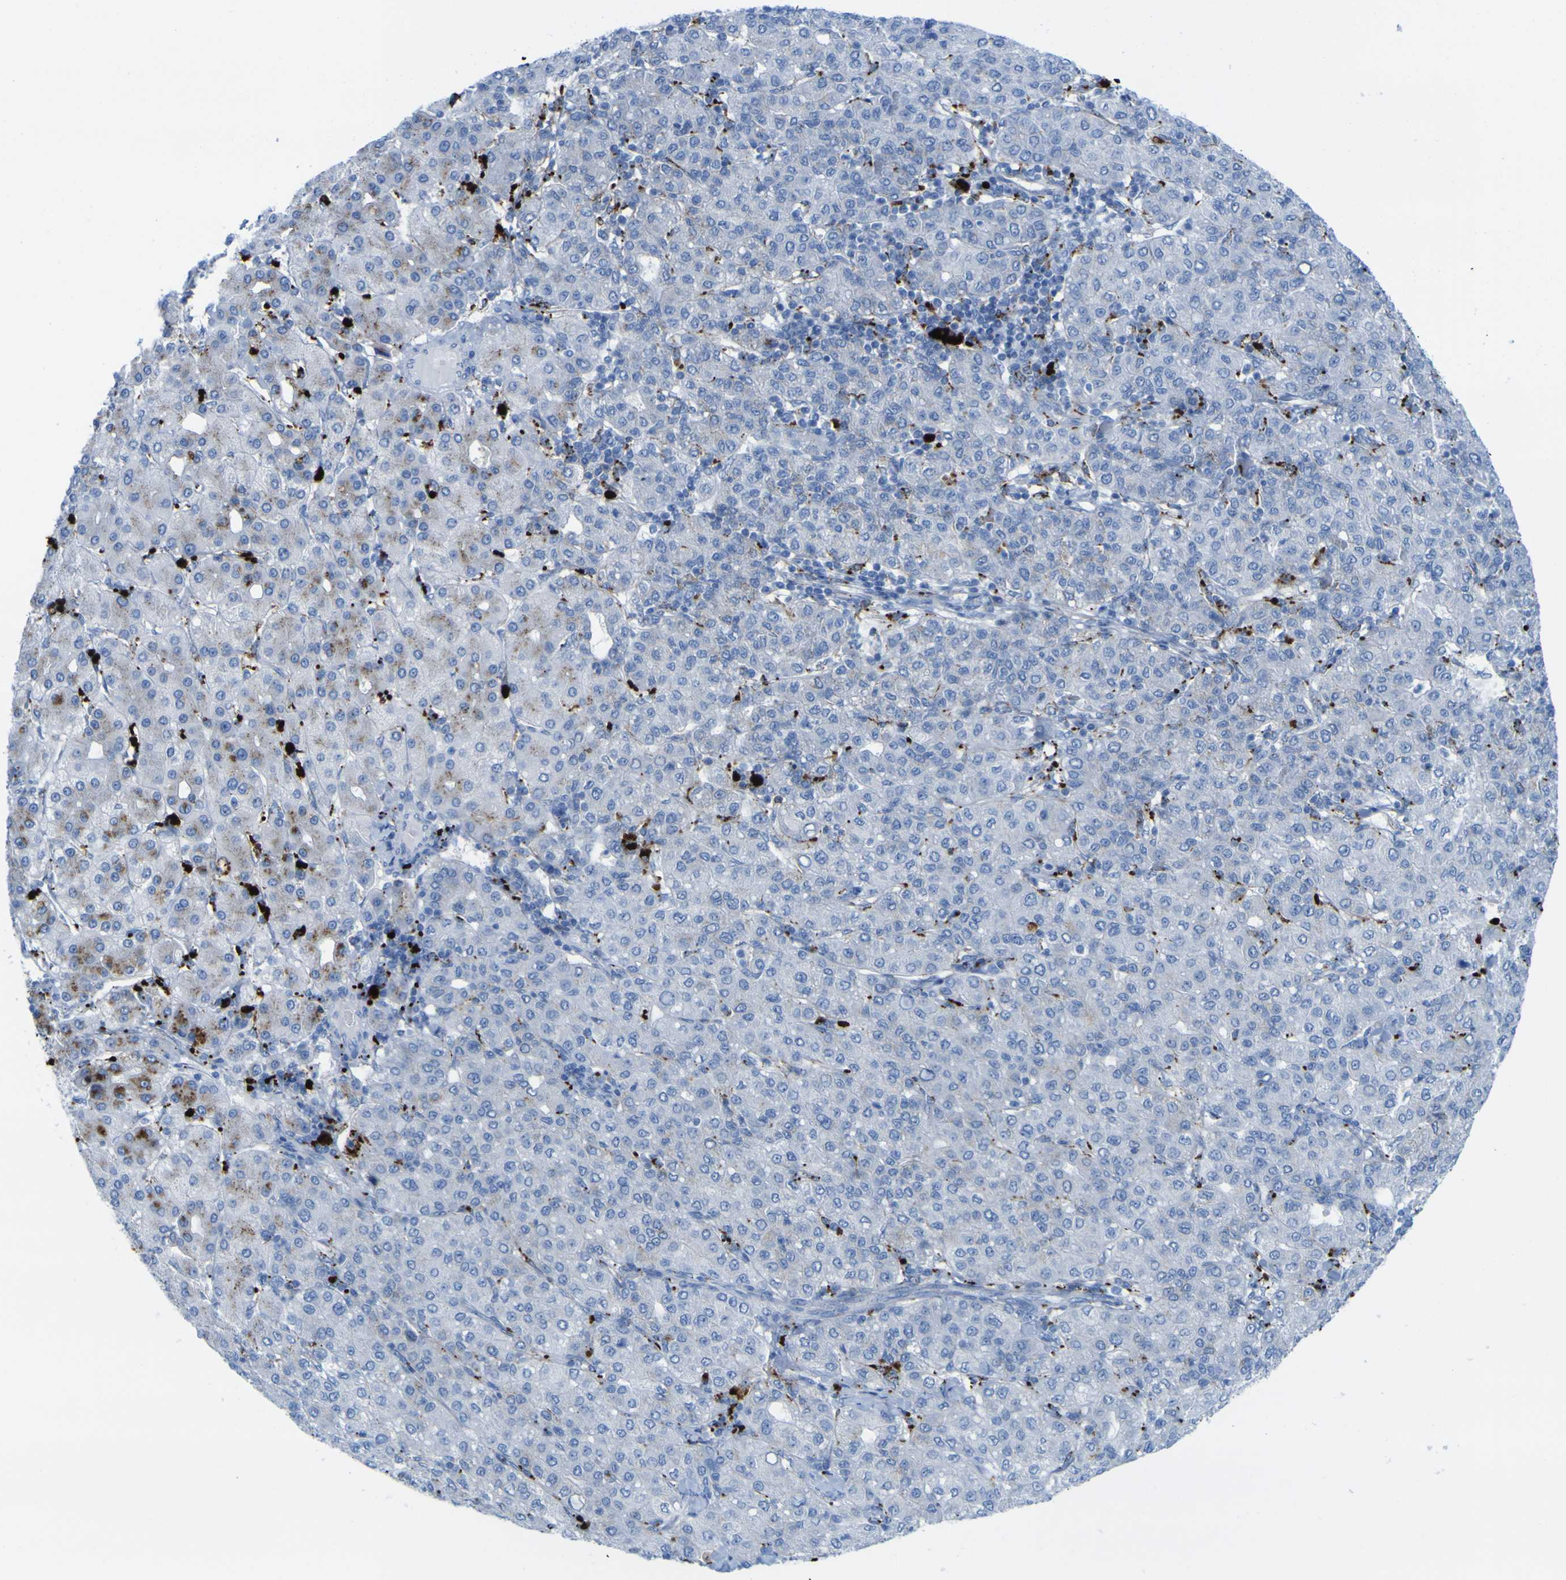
{"staining": {"intensity": "weak", "quantity": "<25%", "location": "cytoplasmic/membranous"}, "tissue": "liver cancer", "cell_type": "Tumor cells", "image_type": "cancer", "snomed": [{"axis": "morphology", "description": "Carcinoma, Hepatocellular, NOS"}, {"axis": "topography", "description": "Liver"}], "caption": "Immunohistochemical staining of human hepatocellular carcinoma (liver) shows no significant positivity in tumor cells.", "gene": "PLD3", "patient": {"sex": "male", "age": 65}}